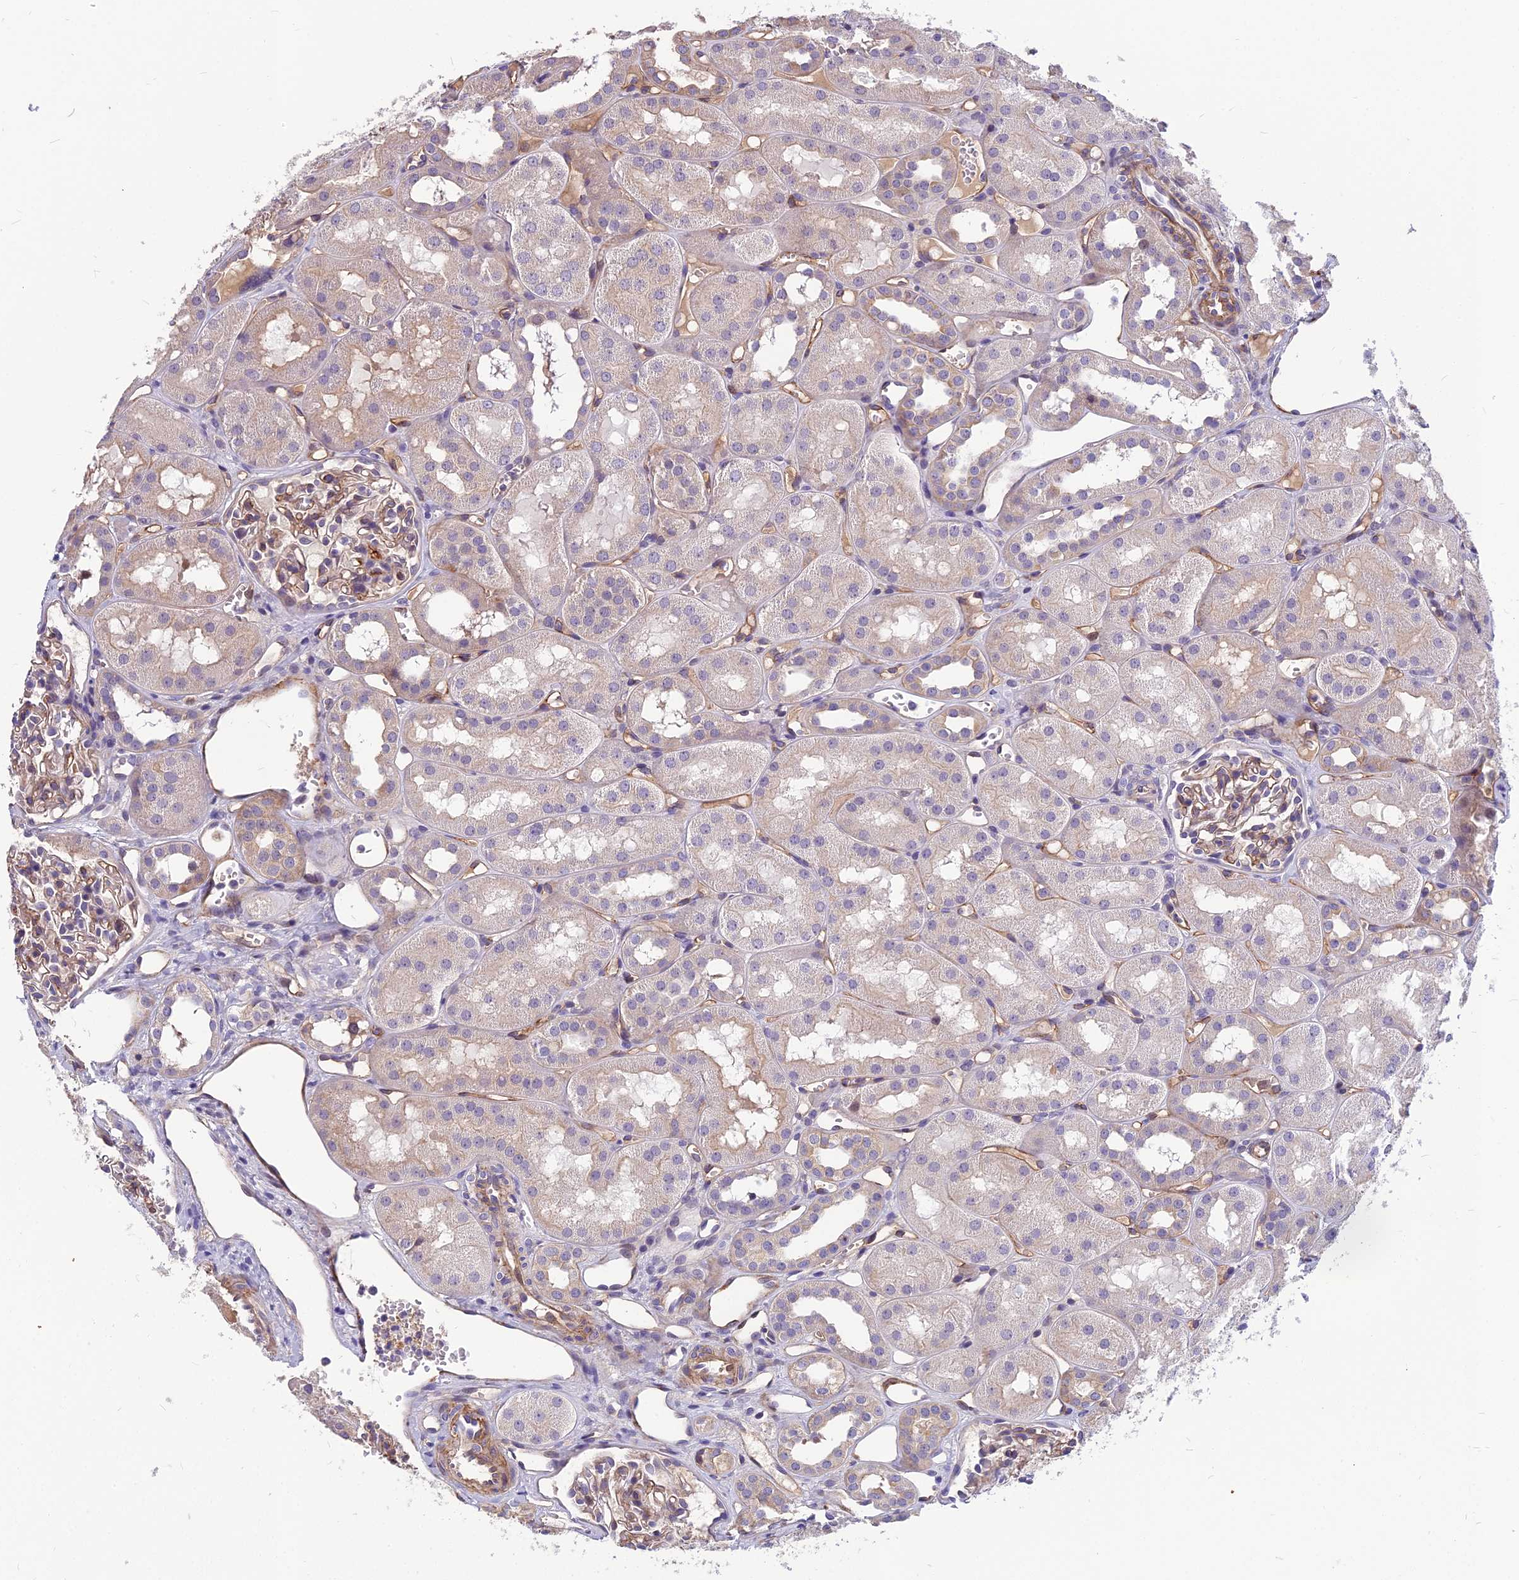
{"staining": {"intensity": "moderate", "quantity": "<25%", "location": "cytoplasmic/membranous"}, "tissue": "kidney", "cell_type": "Cells in glomeruli", "image_type": "normal", "snomed": [{"axis": "morphology", "description": "Normal tissue, NOS"}, {"axis": "topography", "description": "Kidney"}], "caption": "Protein staining by IHC demonstrates moderate cytoplasmic/membranous expression in about <25% of cells in glomeruli in normal kidney.", "gene": "TSPAN15", "patient": {"sex": "male", "age": 16}}